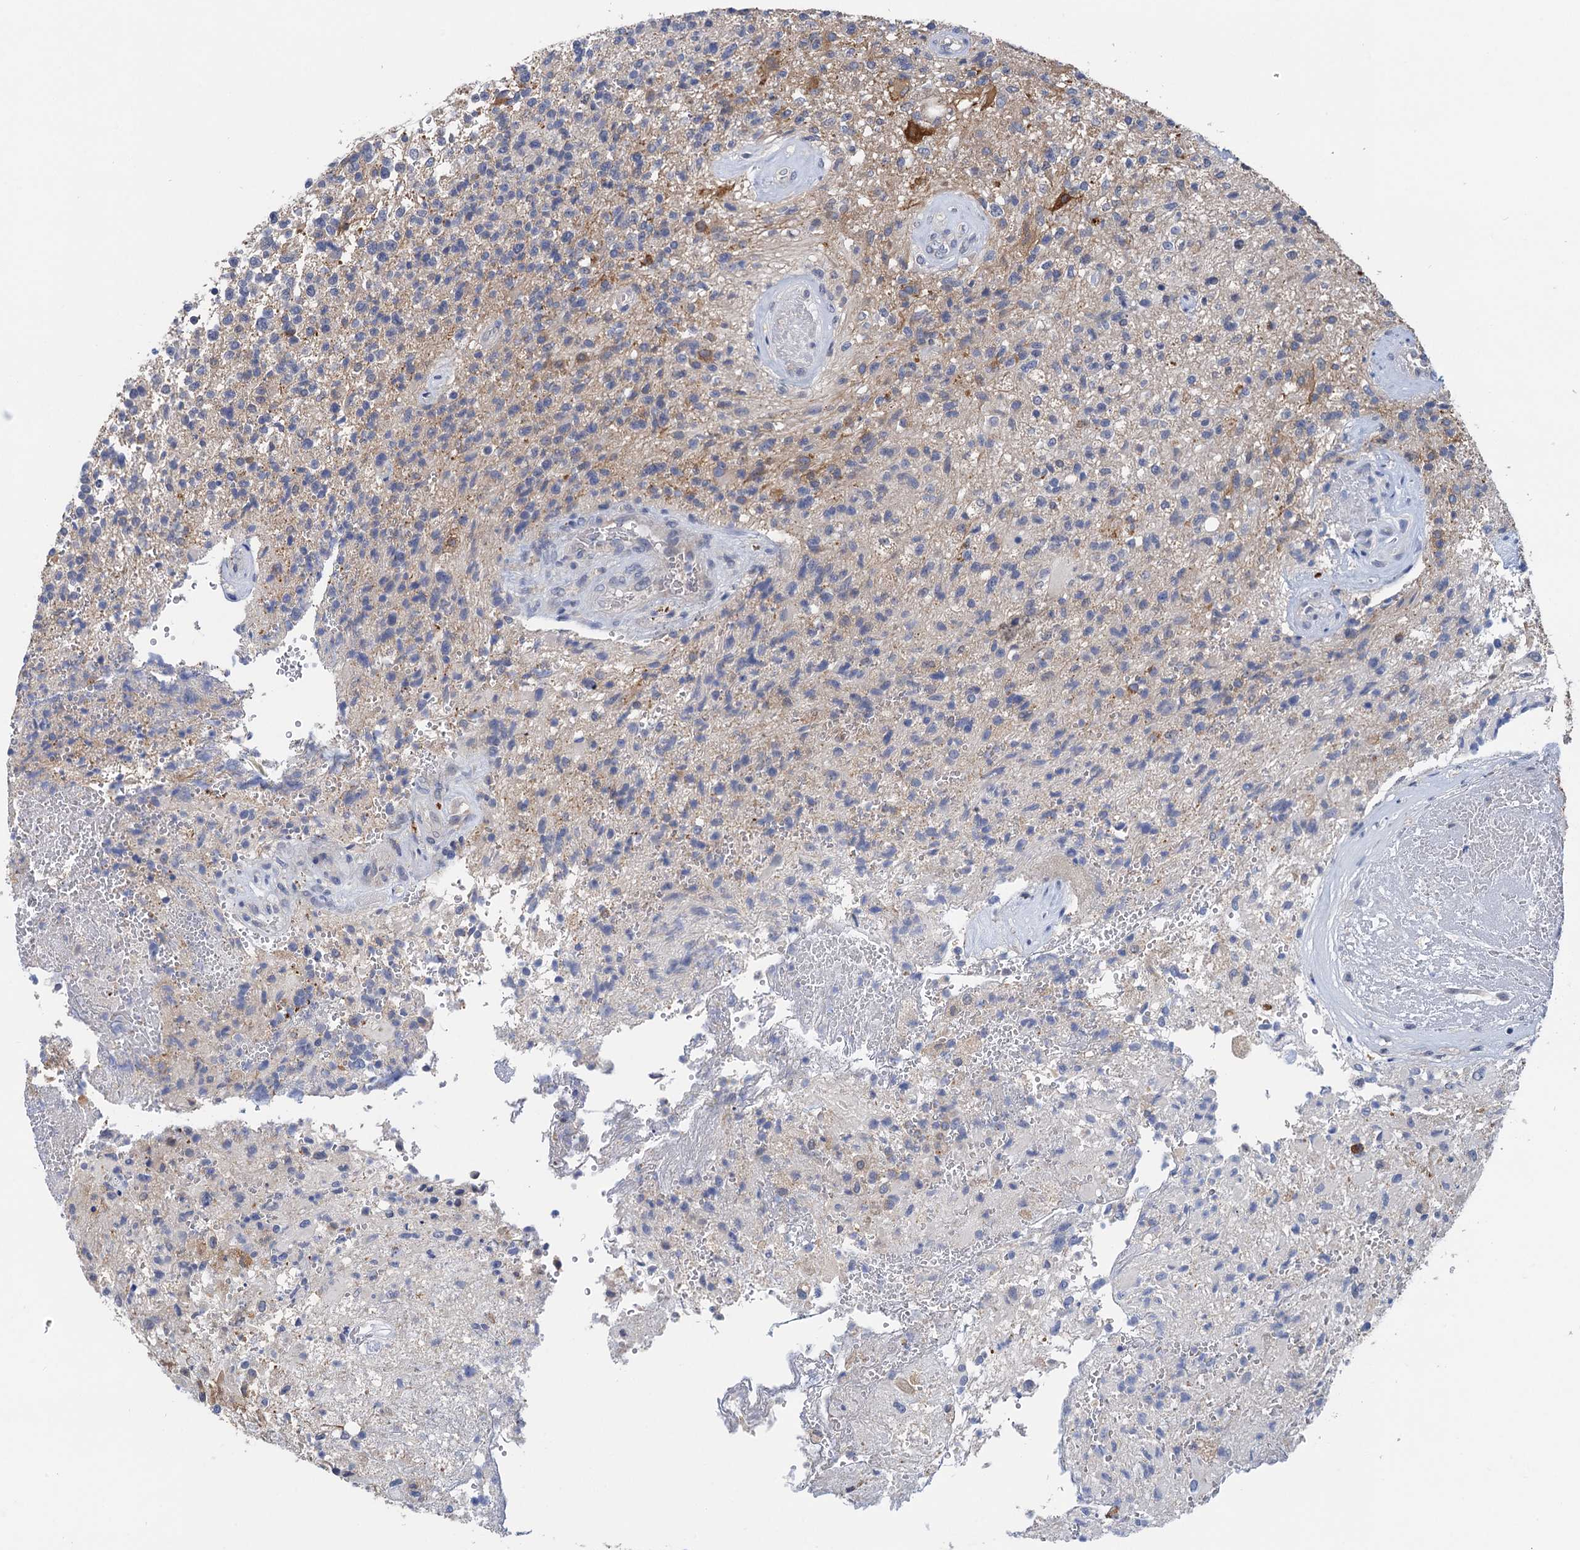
{"staining": {"intensity": "negative", "quantity": "none", "location": "none"}, "tissue": "glioma", "cell_type": "Tumor cells", "image_type": "cancer", "snomed": [{"axis": "morphology", "description": "Glioma, malignant, High grade"}, {"axis": "topography", "description": "Brain"}], "caption": "Glioma was stained to show a protein in brown. There is no significant positivity in tumor cells.", "gene": "TMEM39B", "patient": {"sex": "male", "age": 56}}